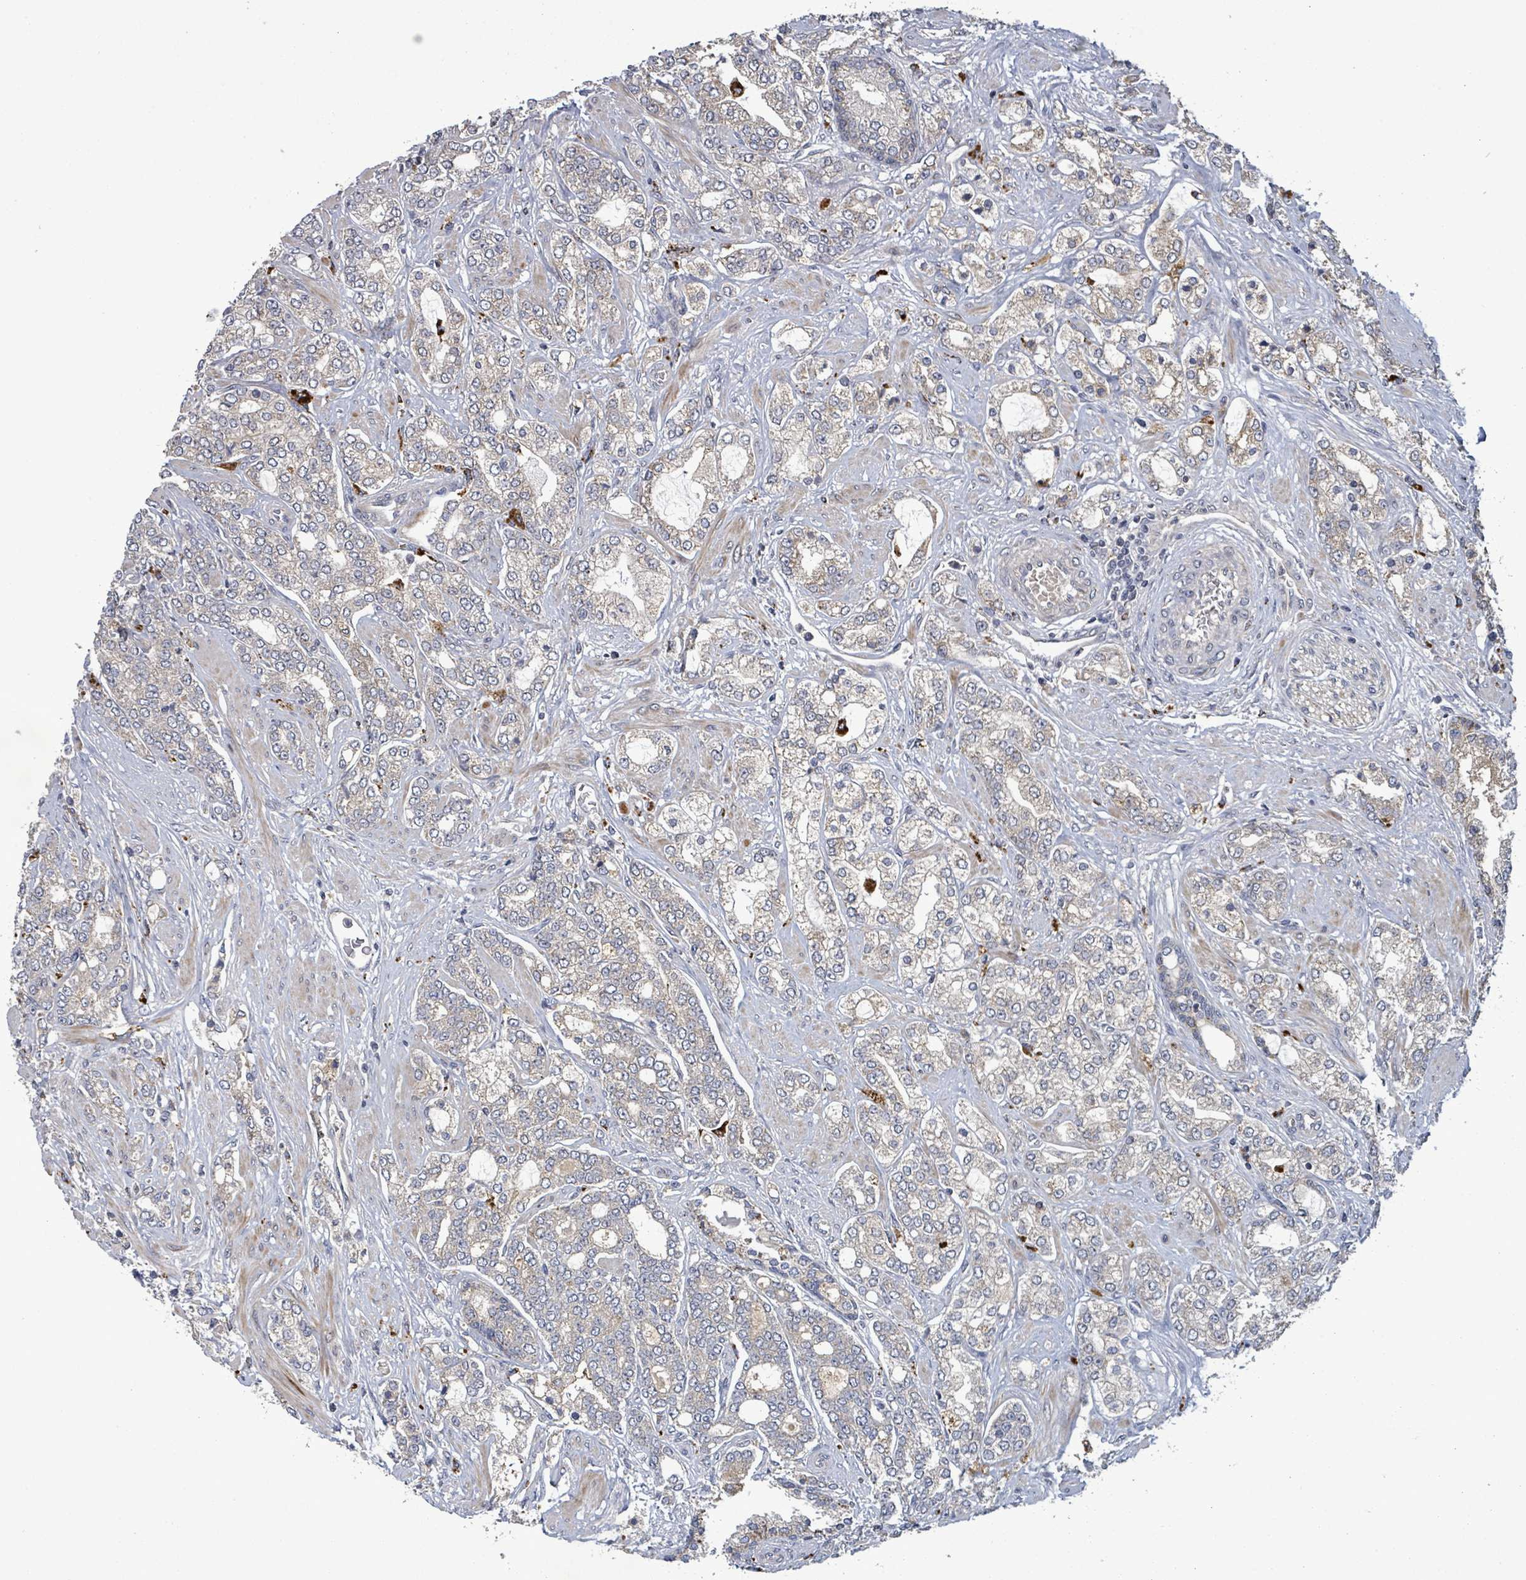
{"staining": {"intensity": "weak", "quantity": "25%-75%", "location": "cytoplasmic/membranous"}, "tissue": "prostate cancer", "cell_type": "Tumor cells", "image_type": "cancer", "snomed": [{"axis": "morphology", "description": "Adenocarcinoma, High grade"}, {"axis": "topography", "description": "Prostate"}], "caption": "DAB immunohistochemical staining of adenocarcinoma (high-grade) (prostate) reveals weak cytoplasmic/membranous protein staining in approximately 25%-75% of tumor cells. (brown staining indicates protein expression, while blue staining denotes nuclei).", "gene": "DIPK2A", "patient": {"sex": "male", "age": 64}}